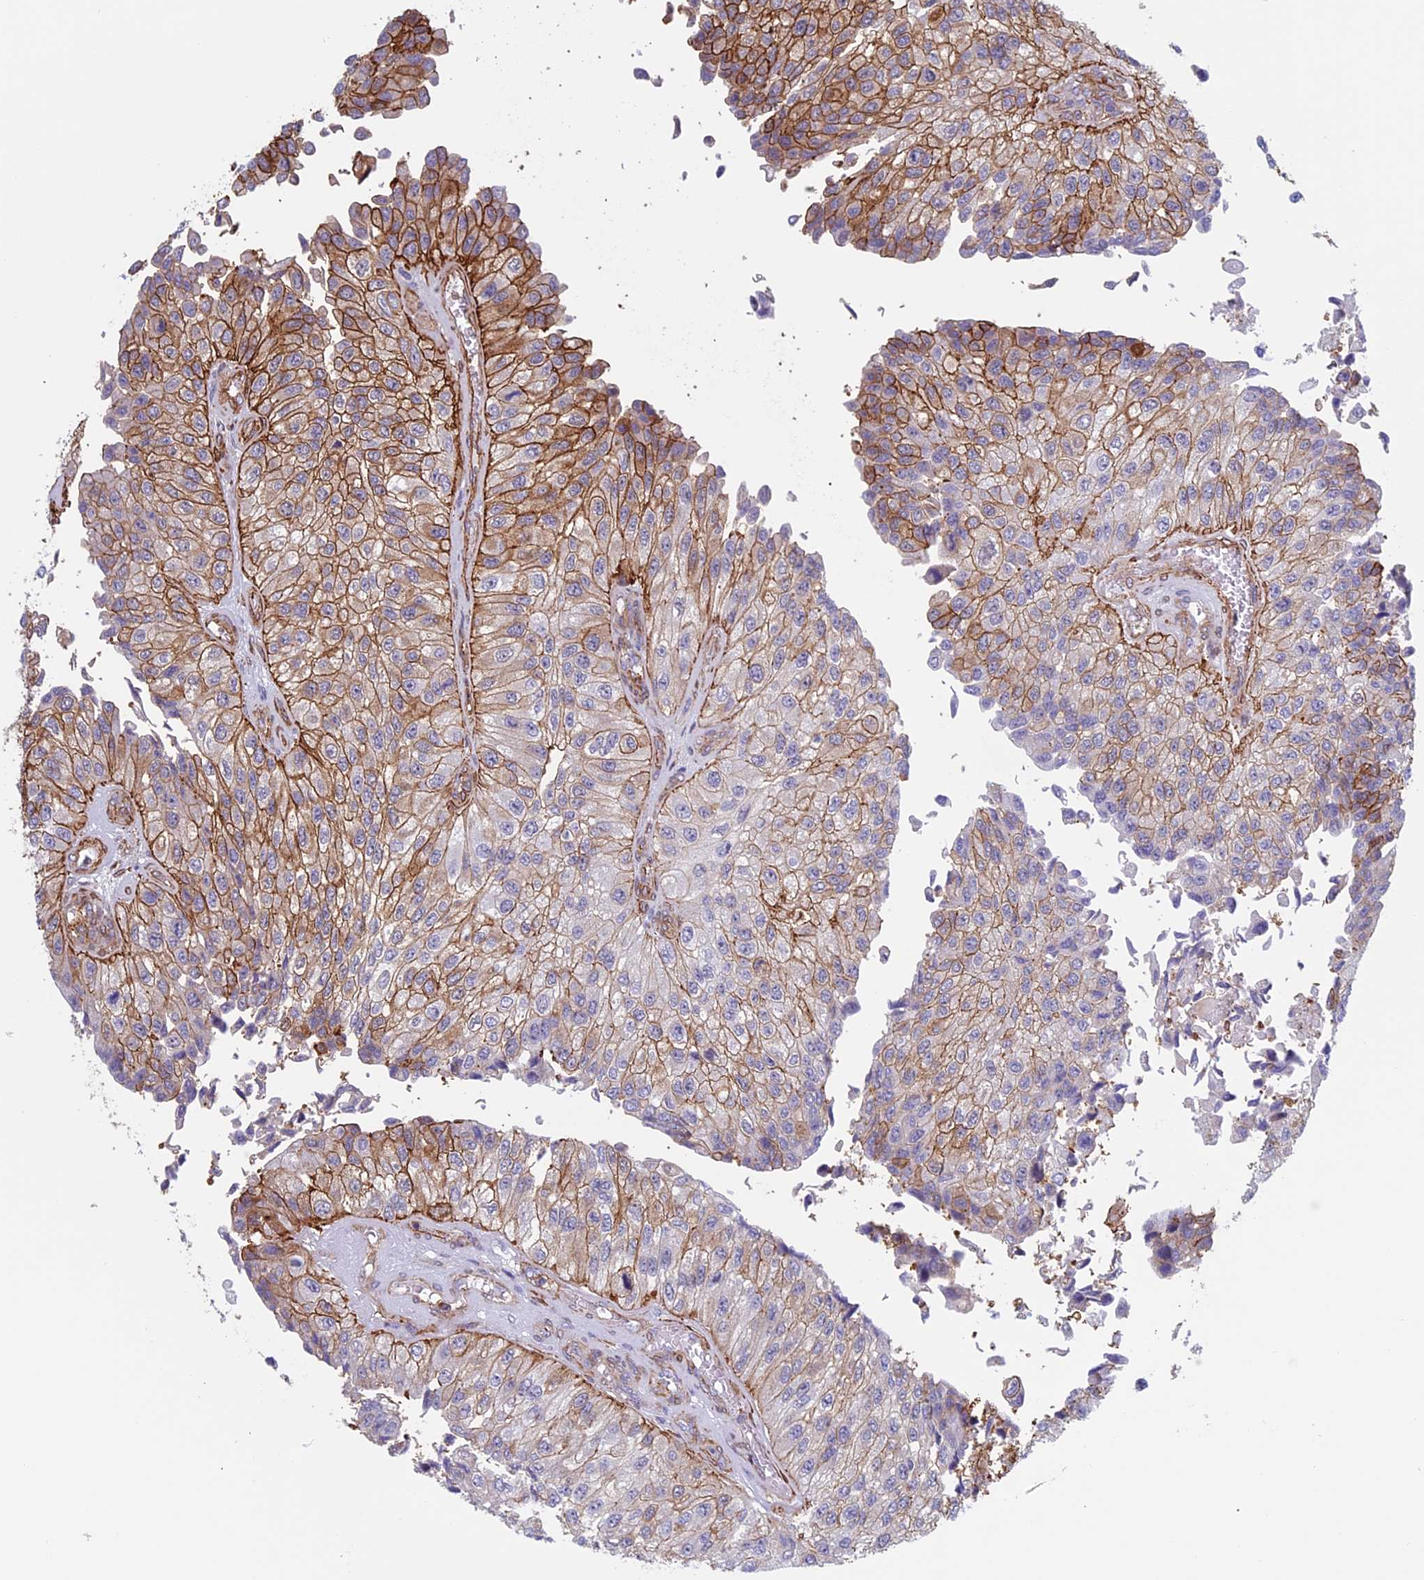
{"staining": {"intensity": "strong", "quantity": "25%-75%", "location": "cytoplasmic/membranous"}, "tissue": "urothelial cancer", "cell_type": "Tumor cells", "image_type": "cancer", "snomed": [{"axis": "morphology", "description": "Urothelial carcinoma, High grade"}, {"axis": "topography", "description": "Kidney"}, {"axis": "topography", "description": "Urinary bladder"}], "caption": "Urothelial carcinoma (high-grade) stained with a brown dye demonstrates strong cytoplasmic/membranous positive staining in approximately 25%-75% of tumor cells.", "gene": "ANGPTL2", "patient": {"sex": "male", "age": 77}}